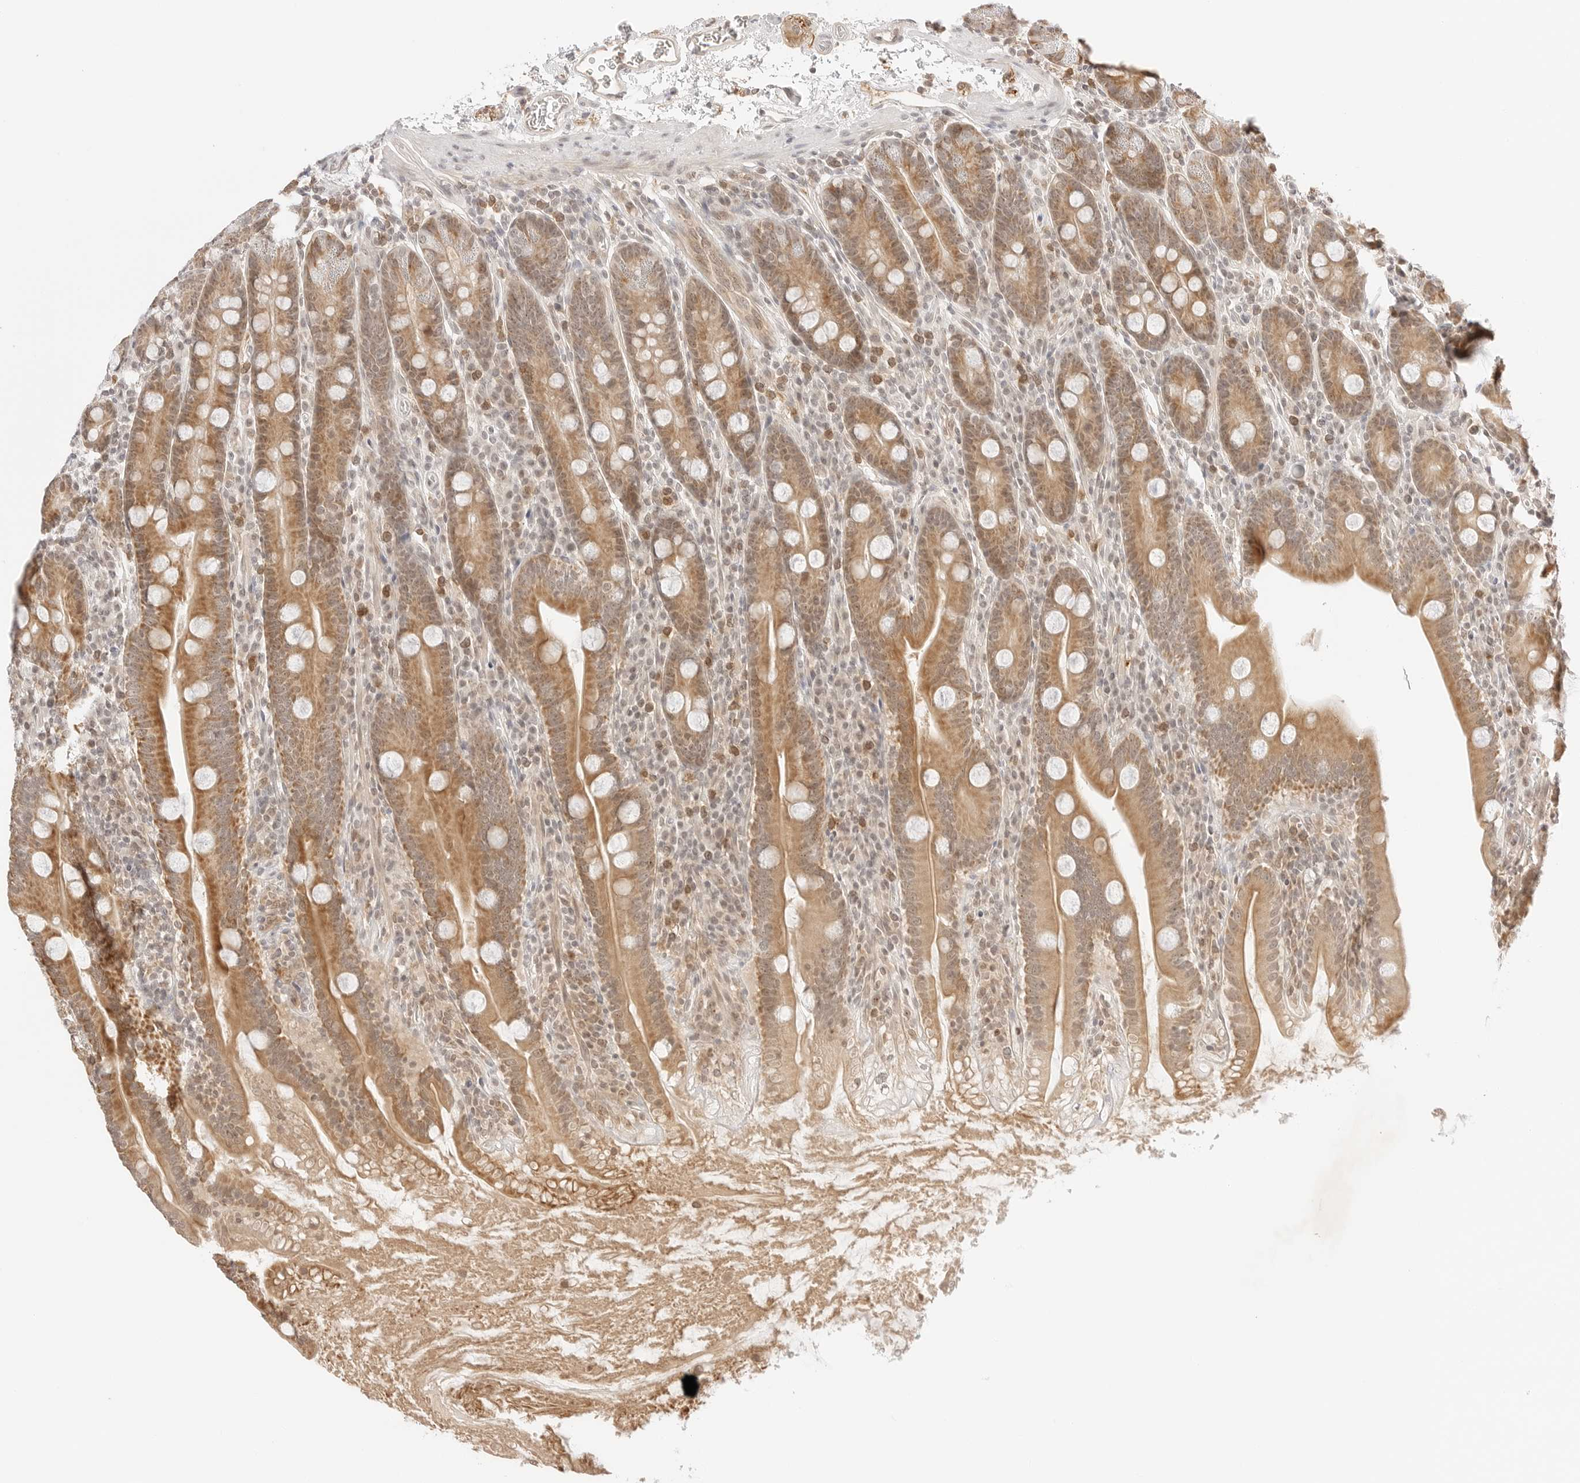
{"staining": {"intensity": "moderate", "quantity": ">75%", "location": "cytoplasmic/membranous"}, "tissue": "duodenum", "cell_type": "Glandular cells", "image_type": "normal", "snomed": [{"axis": "morphology", "description": "Normal tissue, NOS"}, {"axis": "topography", "description": "Duodenum"}], "caption": "Moderate cytoplasmic/membranous staining for a protein is appreciated in about >75% of glandular cells of benign duodenum using IHC.", "gene": "RPS6KL1", "patient": {"sex": "male", "age": 35}}